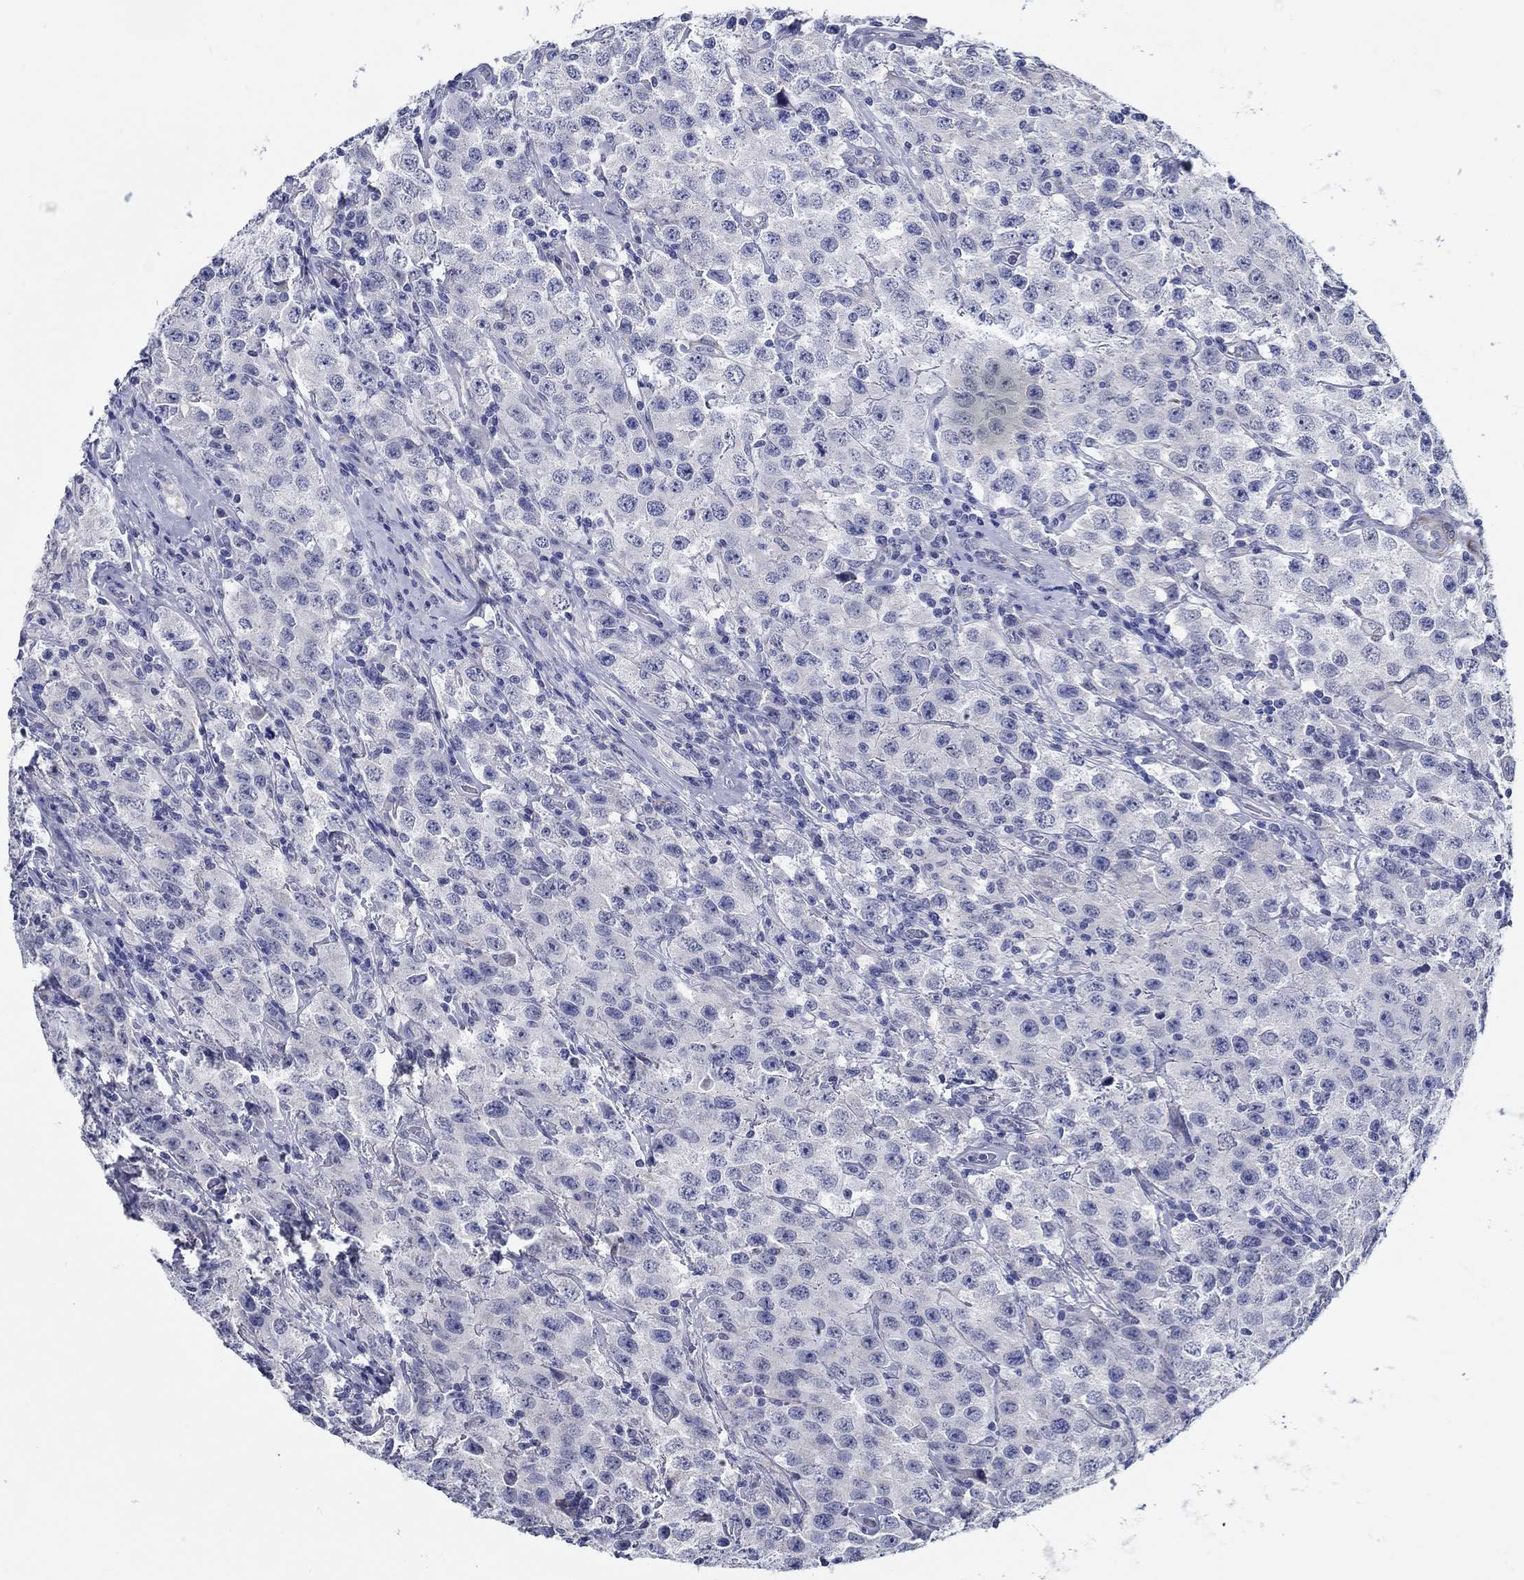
{"staining": {"intensity": "negative", "quantity": "none", "location": "none"}, "tissue": "testis cancer", "cell_type": "Tumor cells", "image_type": "cancer", "snomed": [{"axis": "morphology", "description": "Seminoma, NOS"}, {"axis": "topography", "description": "Testis"}], "caption": "IHC micrograph of neoplastic tissue: seminoma (testis) stained with DAB (3,3'-diaminobenzidine) shows no significant protein staining in tumor cells. (DAB (3,3'-diaminobenzidine) immunohistochemistry with hematoxylin counter stain).", "gene": "MC2R", "patient": {"sex": "male", "age": 52}}